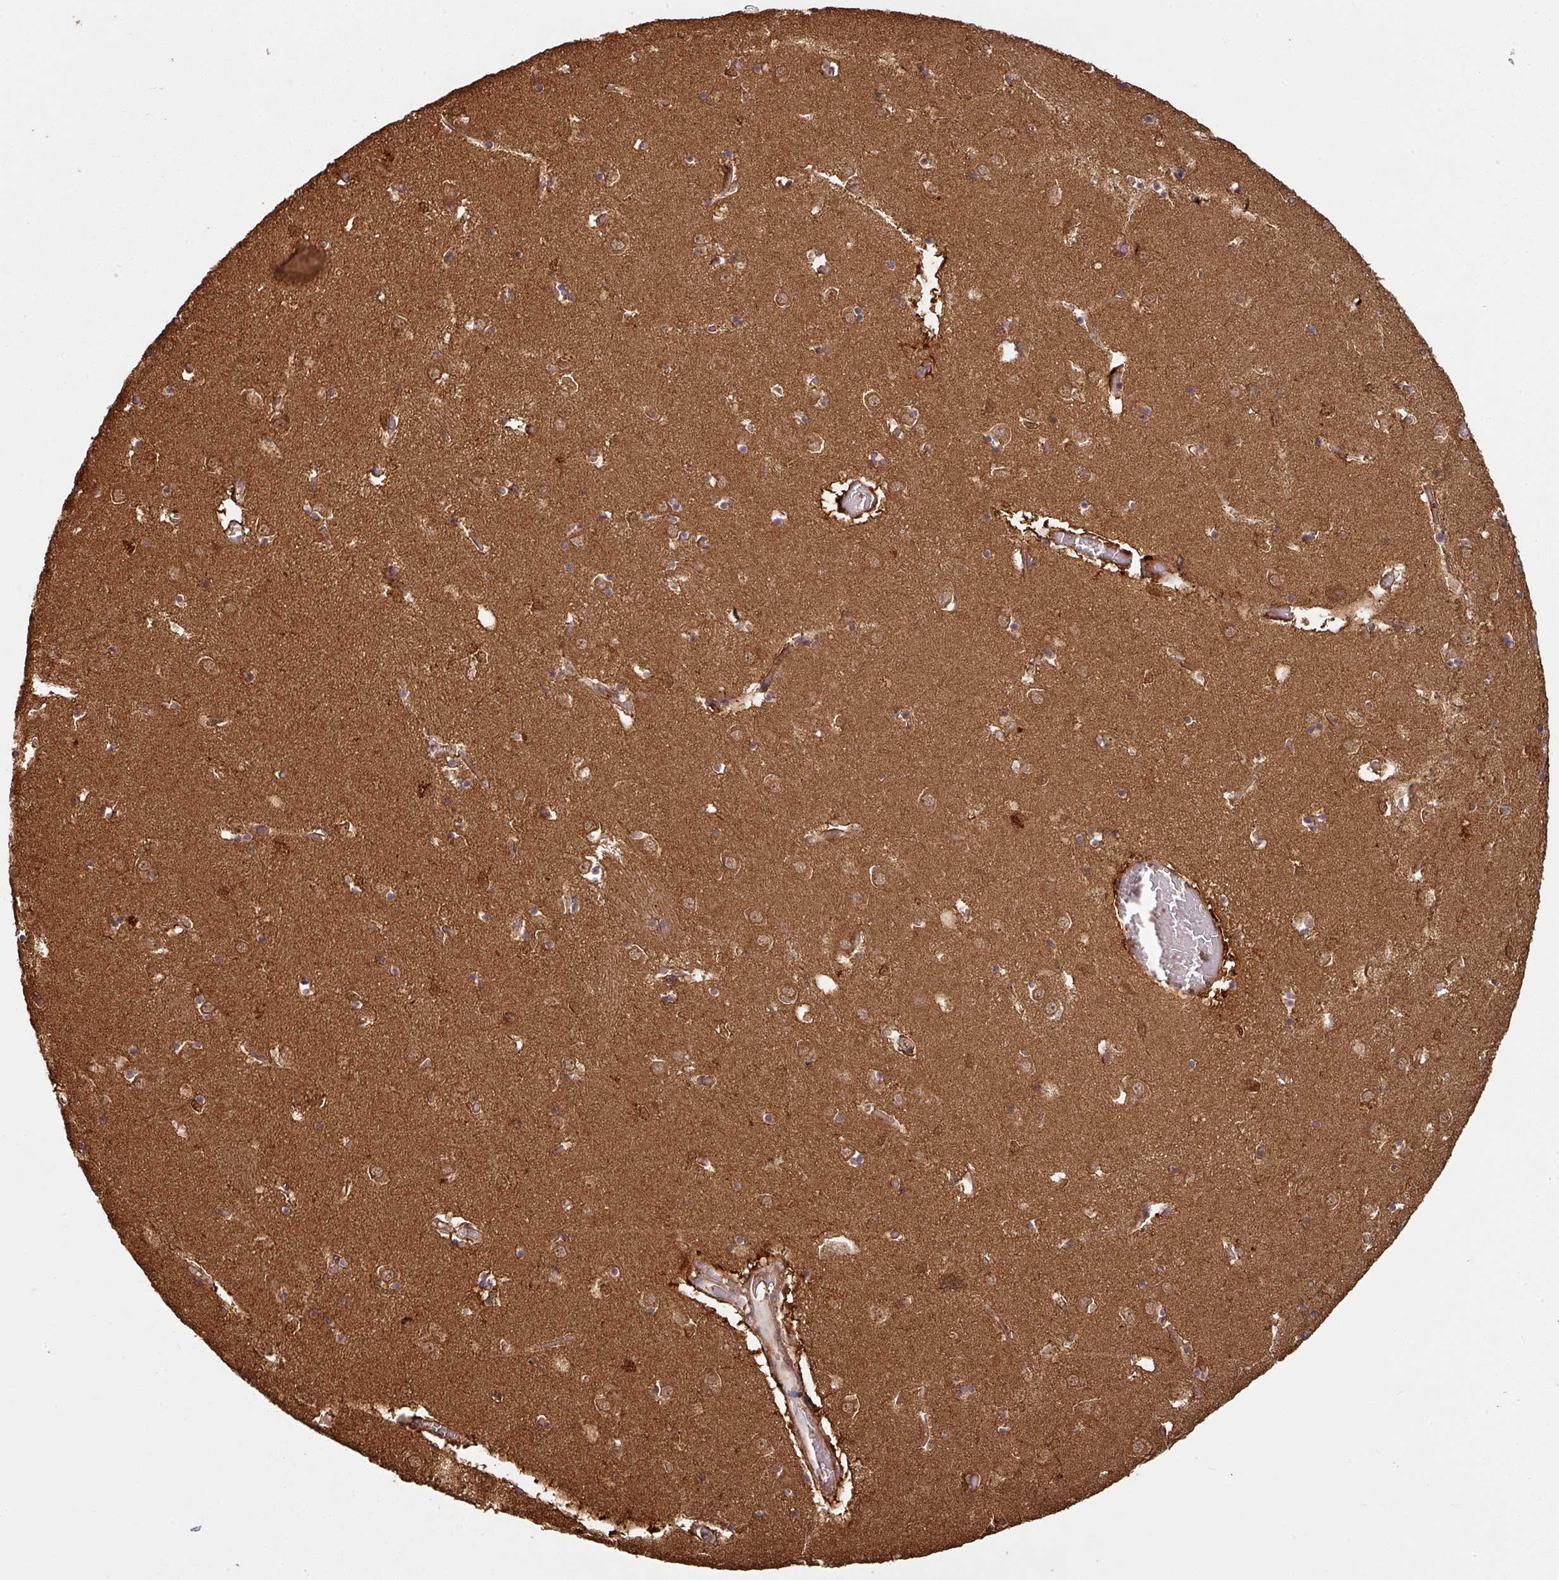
{"staining": {"intensity": "moderate", "quantity": ">75%", "location": "cytoplasmic/membranous"}, "tissue": "caudate", "cell_type": "Glial cells", "image_type": "normal", "snomed": [{"axis": "morphology", "description": "Normal tissue, NOS"}, {"axis": "topography", "description": "Lateral ventricle wall"}], "caption": "Immunohistochemical staining of unremarkable caudate displays >75% levels of moderate cytoplasmic/membranous protein expression in about >75% of glial cells. Using DAB (3,3'-diaminobenzidine) (brown) and hematoxylin (blue) stains, captured at high magnification using brightfield microscopy.", "gene": "ZNF322", "patient": {"sex": "male", "age": 70}}